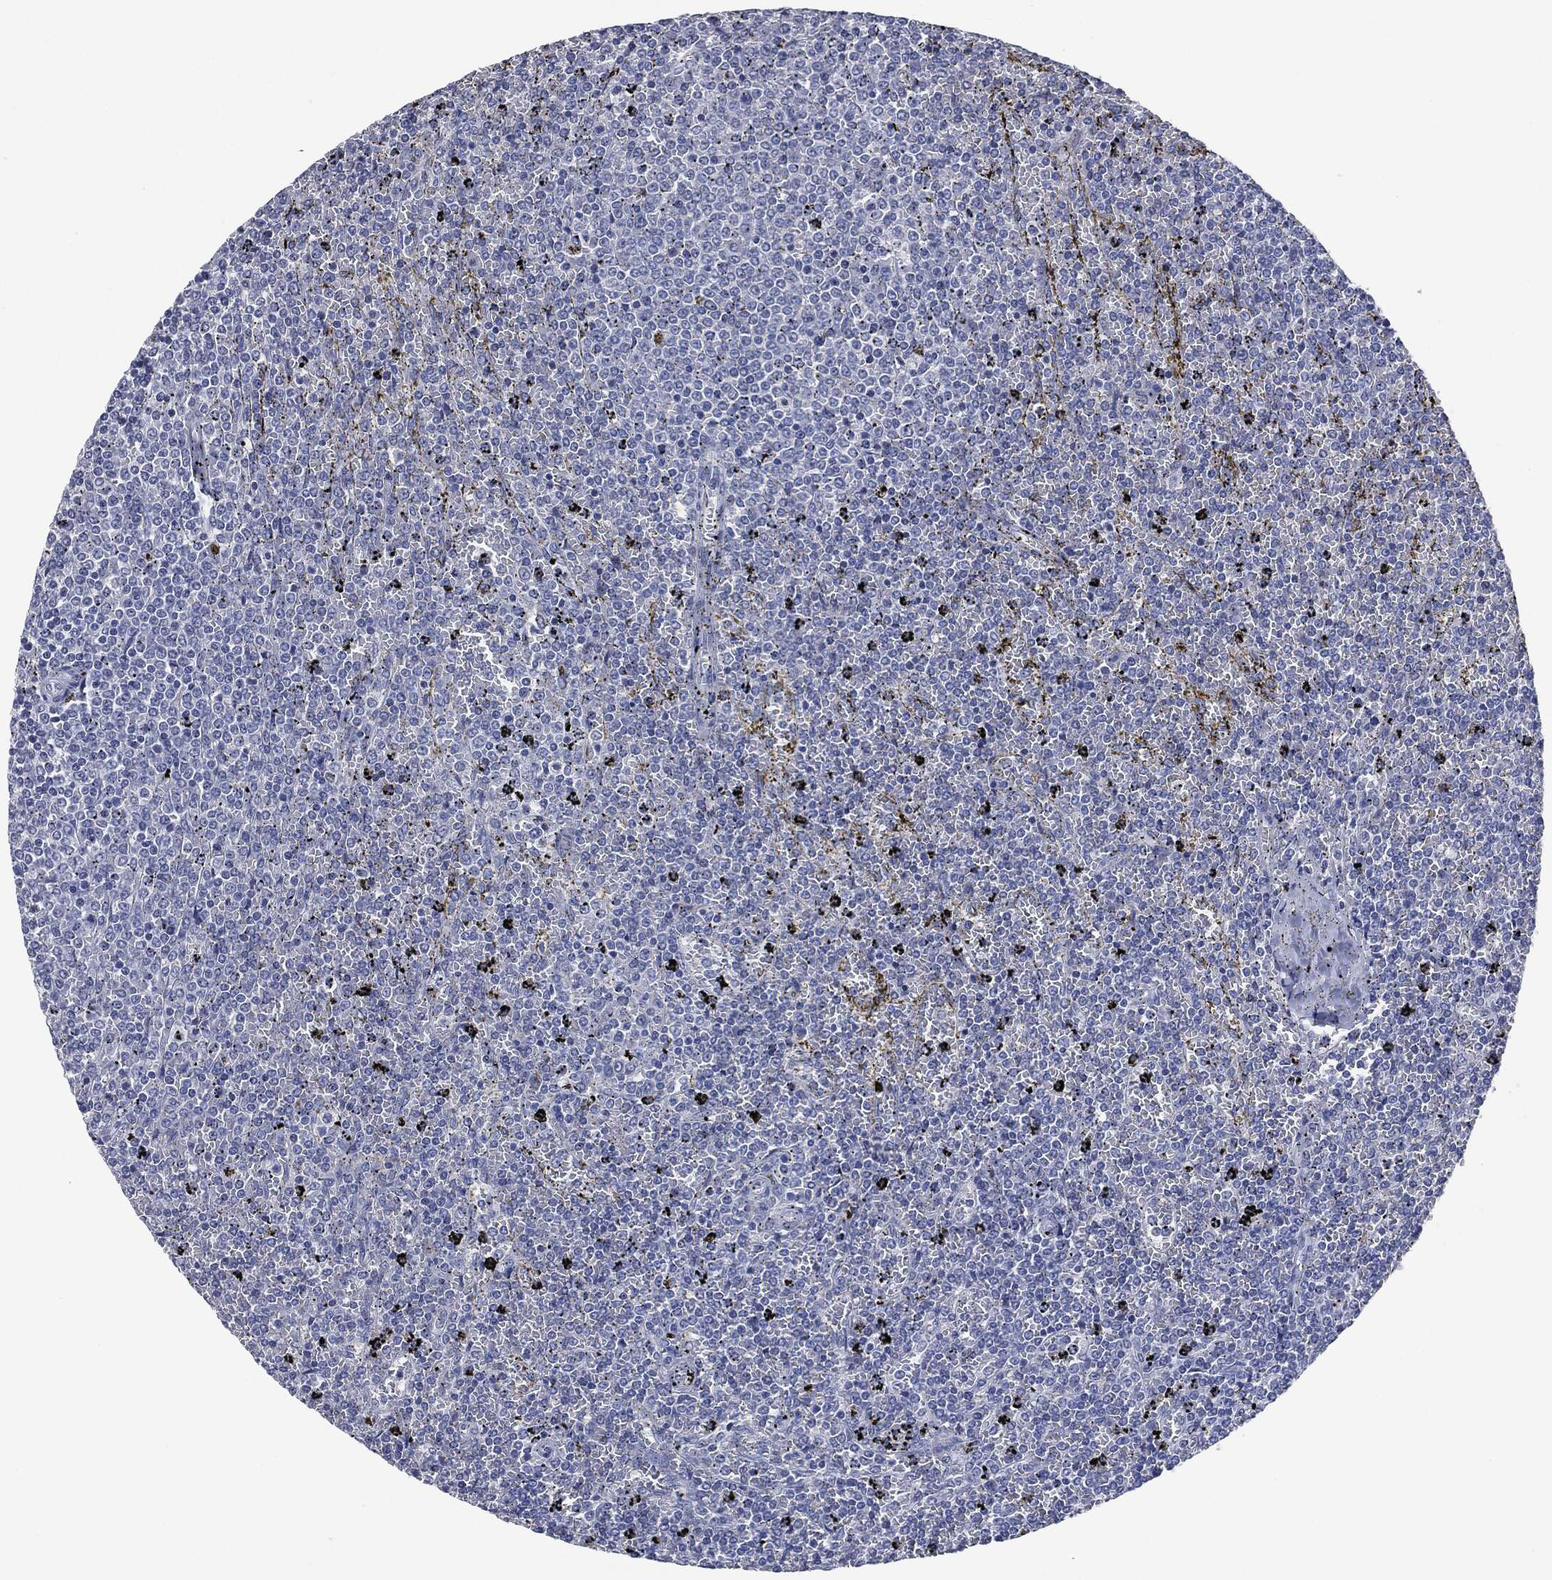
{"staining": {"intensity": "negative", "quantity": "none", "location": "none"}, "tissue": "lymphoma", "cell_type": "Tumor cells", "image_type": "cancer", "snomed": [{"axis": "morphology", "description": "Malignant lymphoma, non-Hodgkin's type, Low grade"}, {"axis": "topography", "description": "Spleen"}], "caption": "Immunohistochemical staining of human malignant lymphoma, non-Hodgkin's type (low-grade) reveals no significant staining in tumor cells.", "gene": "SIGLEC7", "patient": {"sex": "female", "age": 77}}